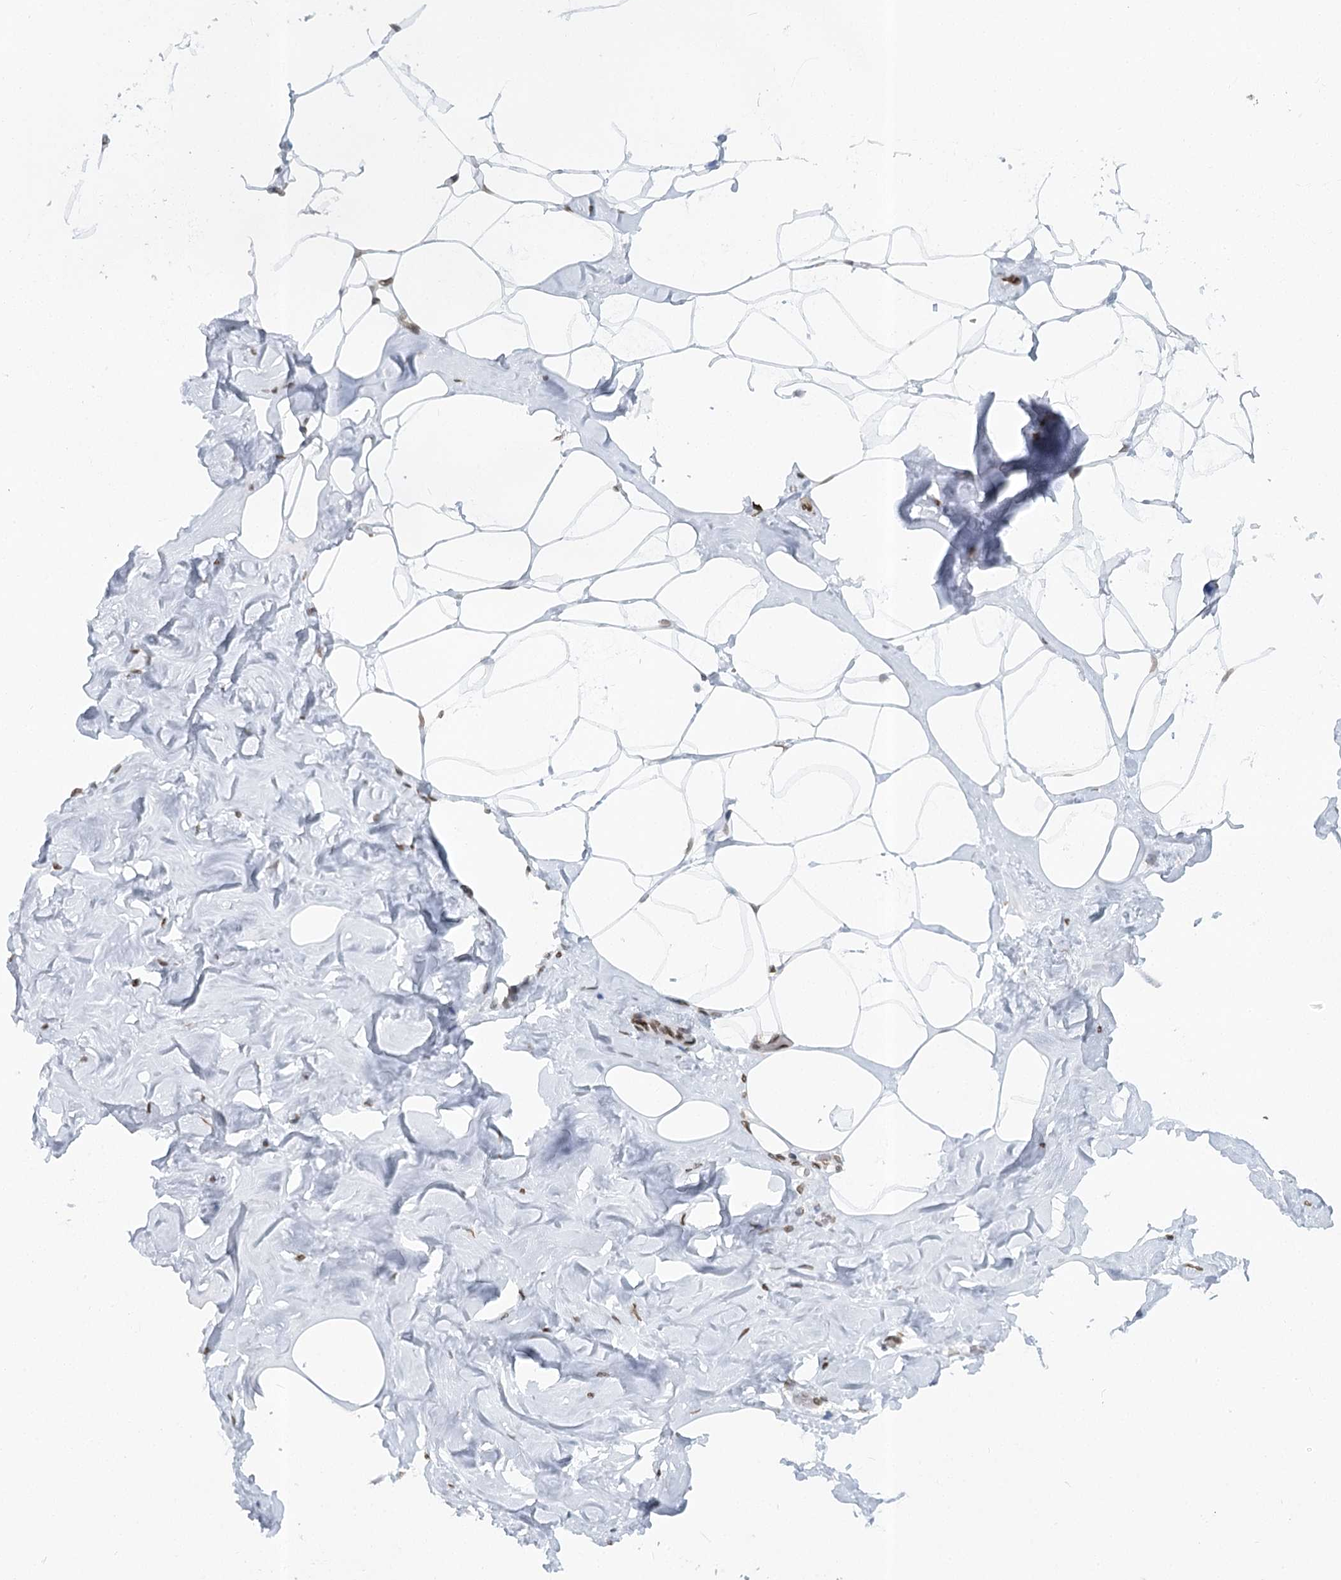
{"staining": {"intensity": "moderate", "quantity": ">75%", "location": "nuclear"}, "tissue": "adipose tissue", "cell_type": "Adipocytes", "image_type": "normal", "snomed": [{"axis": "morphology", "description": "Normal tissue, NOS"}, {"axis": "morphology", "description": "Fibrosis, NOS"}, {"axis": "topography", "description": "Breast"}, {"axis": "topography", "description": "Adipose tissue"}], "caption": "Immunohistochemical staining of benign human adipose tissue reveals moderate nuclear protein positivity in about >75% of adipocytes.", "gene": "VWA5A", "patient": {"sex": "female", "age": 39}}